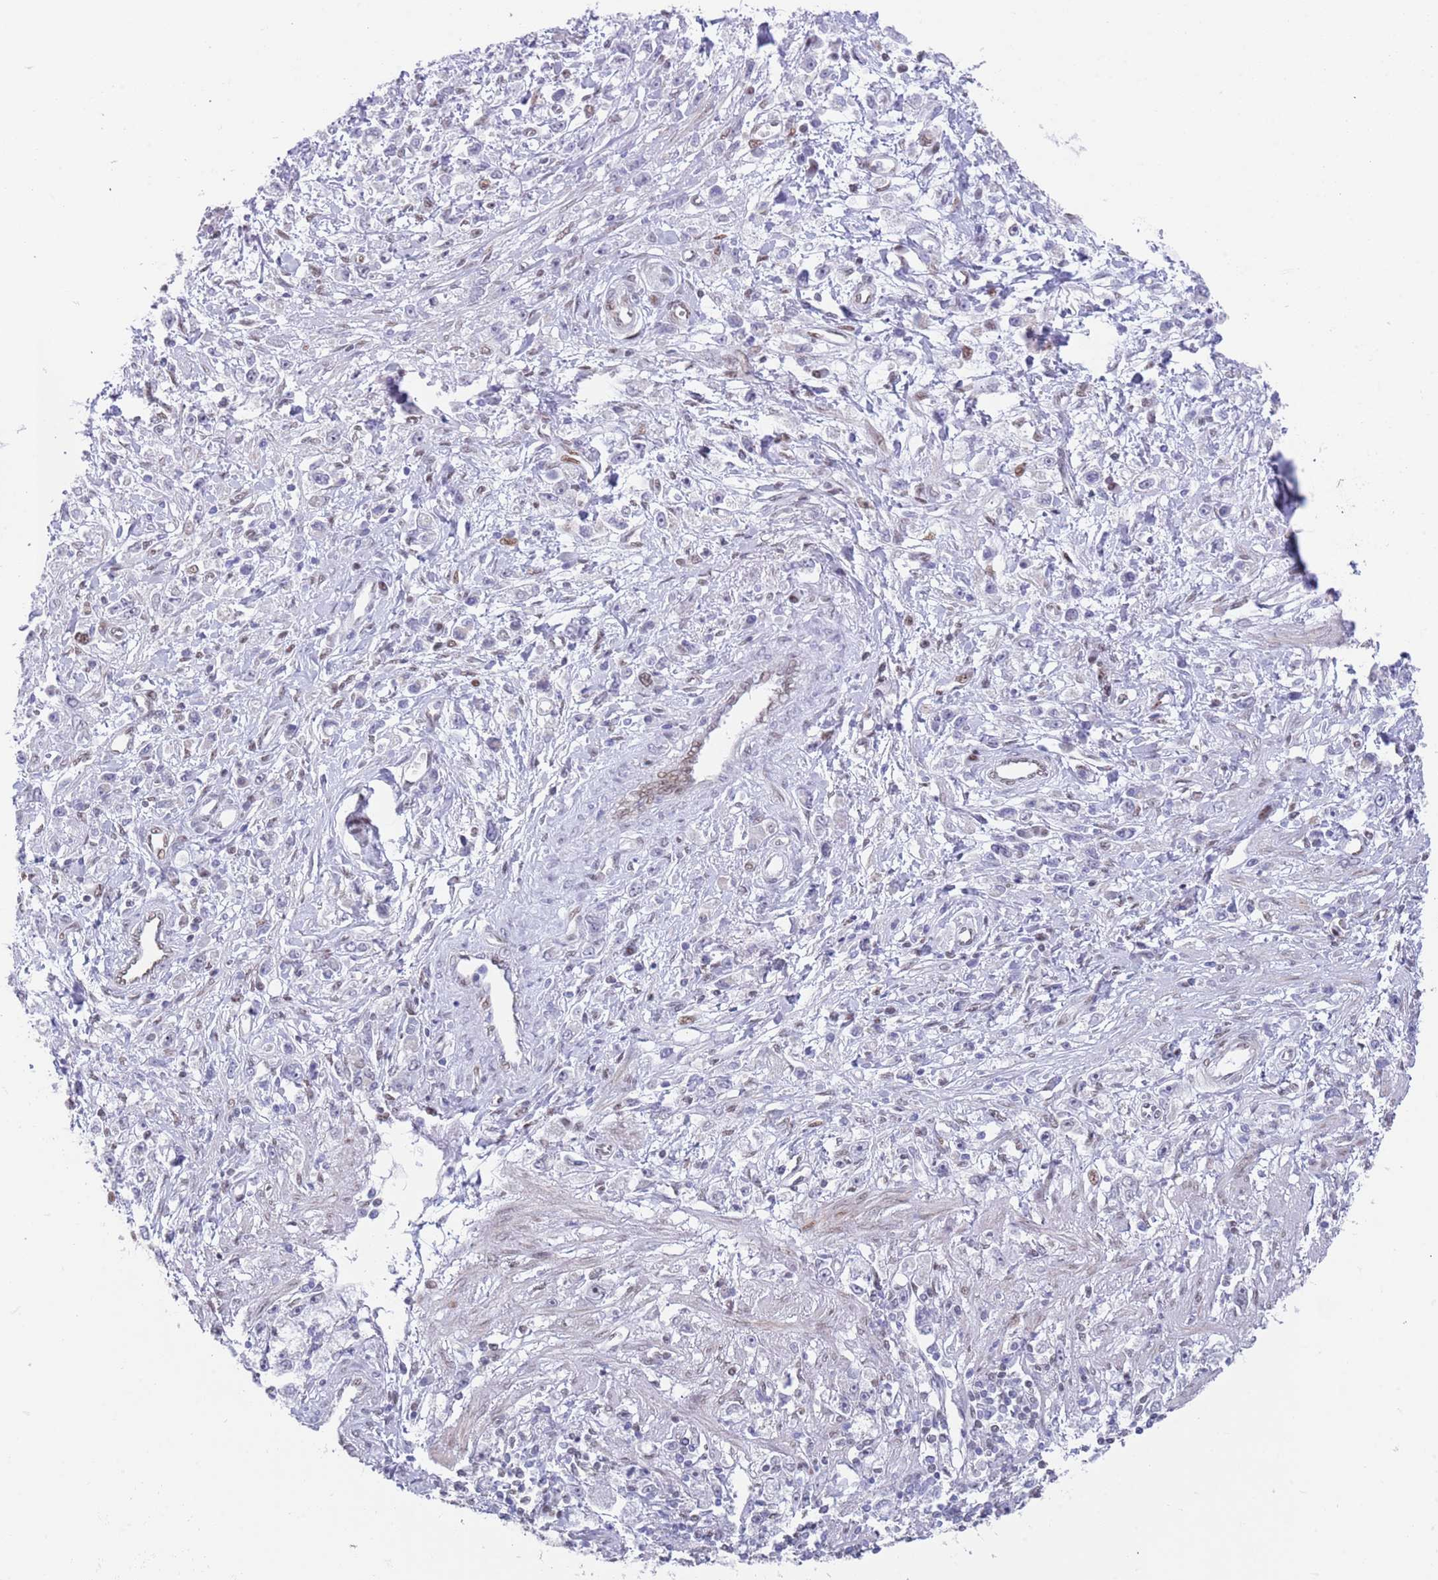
{"staining": {"intensity": "negative", "quantity": "none", "location": "none"}, "tissue": "stomach cancer", "cell_type": "Tumor cells", "image_type": "cancer", "snomed": [{"axis": "morphology", "description": "Adenocarcinoma, NOS"}, {"axis": "topography", "description": "Stomach"}], "caption": "Immunohistochemistry (IHC) histopathology image of stomach cancer (adenocarcinoma) stained for a protein (brown), which exhibits no staining in tumor cells.", "gene": "ZNF382", "patient": {"sex": "female", "age": 59}}